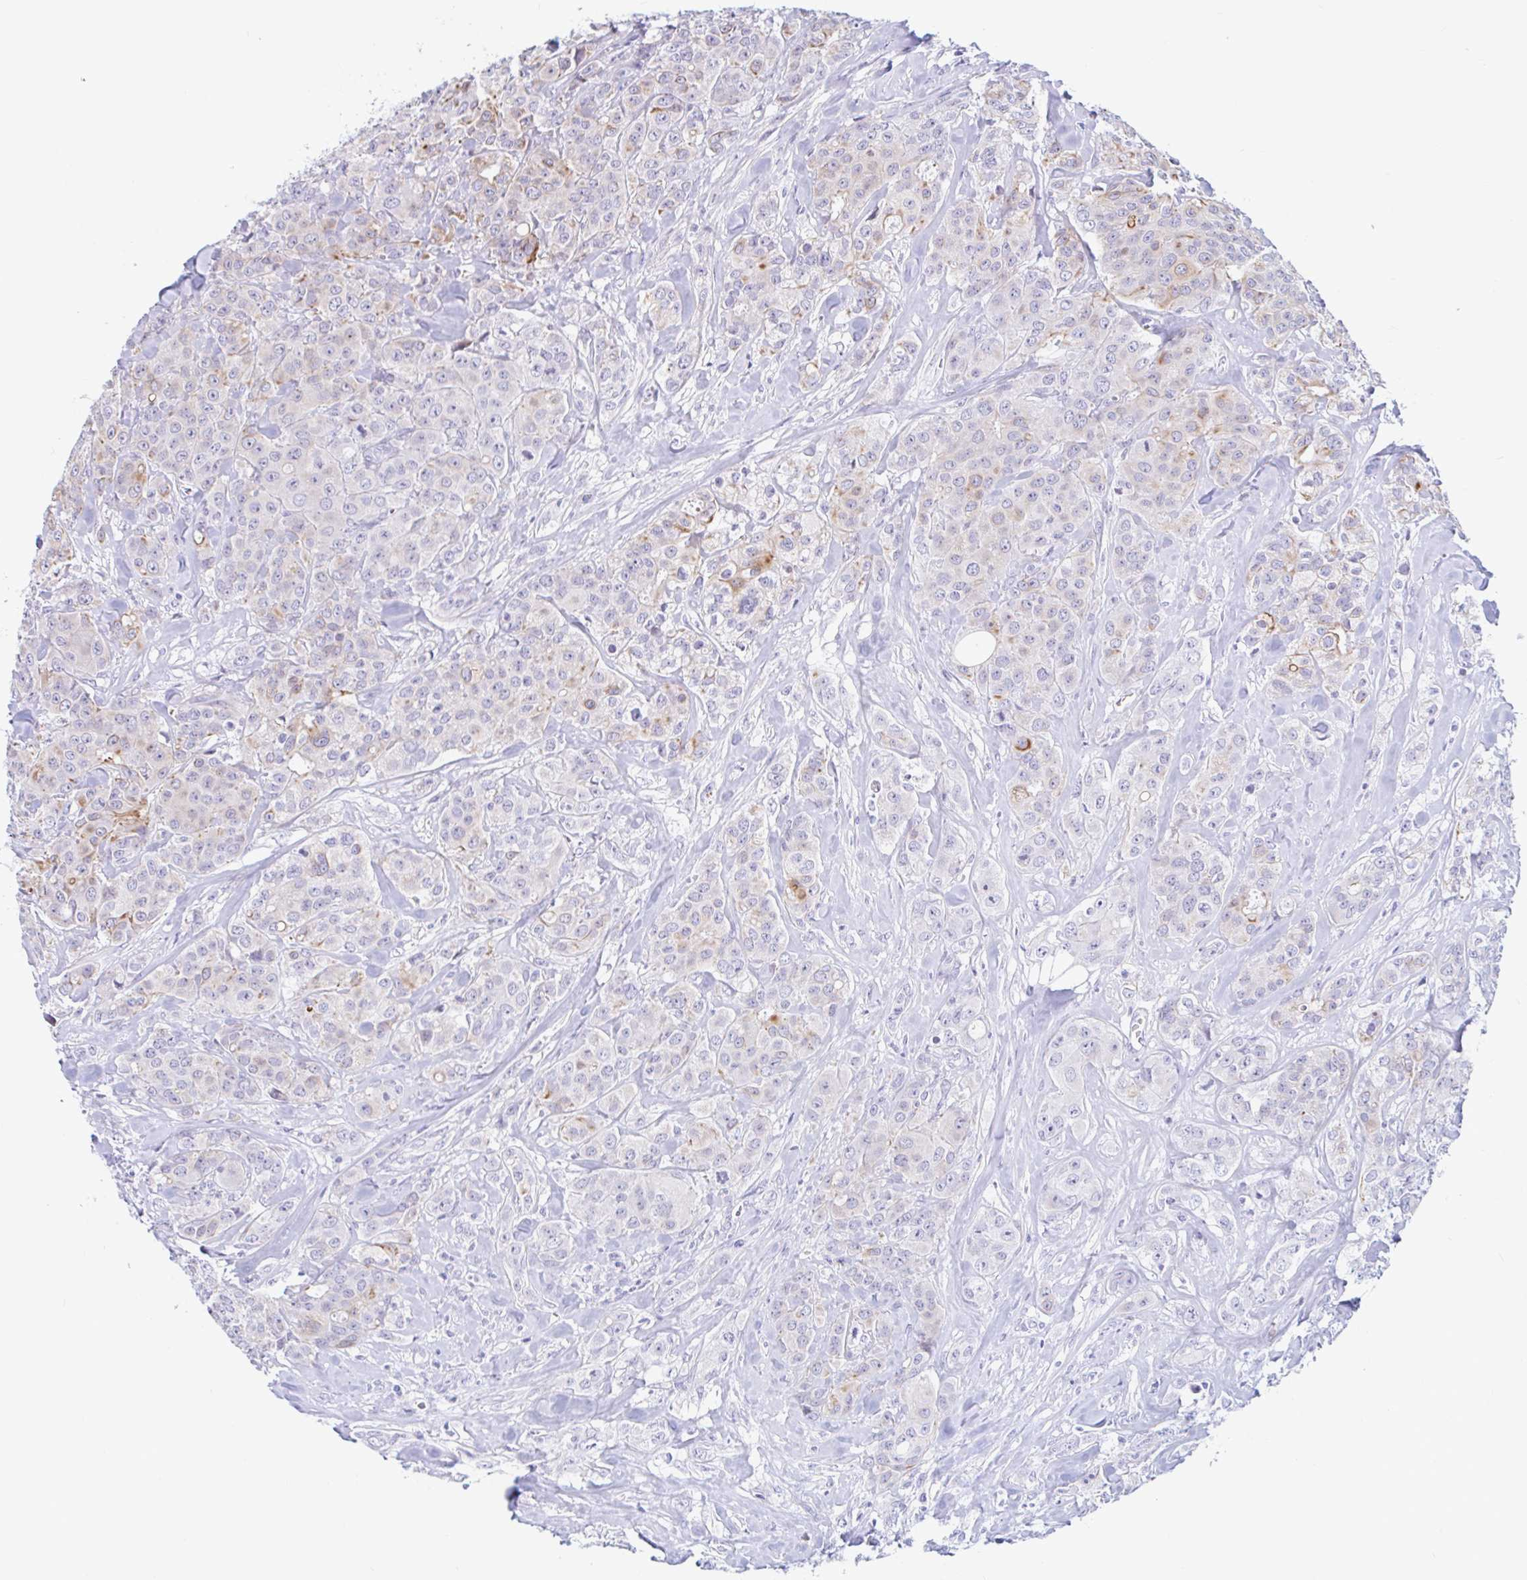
{"staining": {"intensity": "negative", "quantity": "none", "location": "none"}, "tissue": "breast cancer", "cell_type": "Tumor cells", "image_type": "cancer", "snomed": [{"axis": "morphology", "description": "Normal tissue, NOS"}, {"axis": "morphology", "description": "Duct carcinoma"}, {"axis": "topography", "description": "Breast"}], "caption": "Human breast intraductal carcinoma stained for a protein using immunohistochemistry exhibits no staining in tumor cells.", "gene": "NBPF3", "patient": {"sex": "female", "age": 43}}